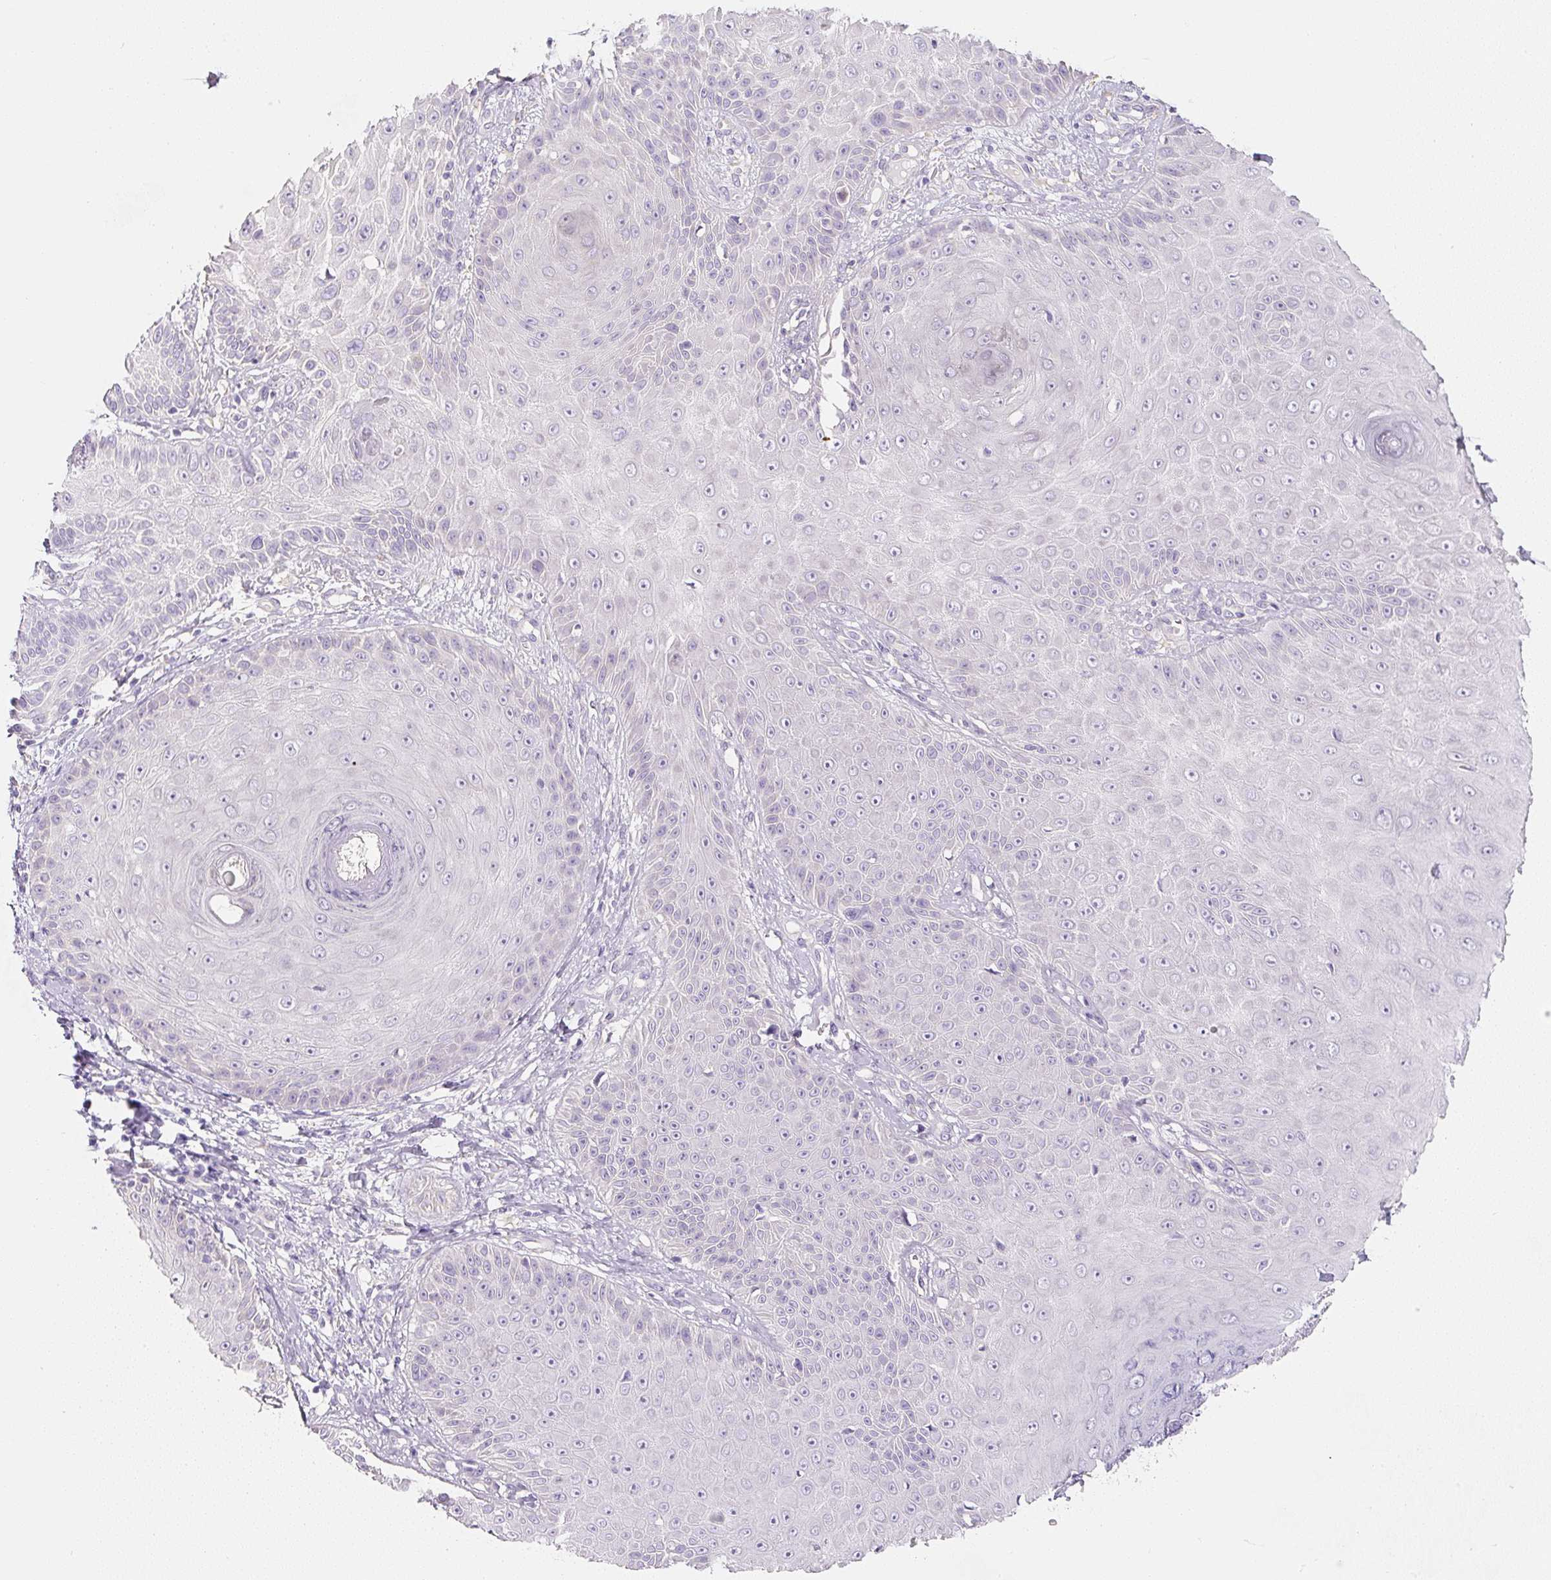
{"staining": {"intensity": "negative", "quantity": "none", "location": "none"}, "tissue": "skin cancer", "cell_type": "Tumor cells", "image_type": "cancer", "snomed": [{"axis": "morphology", "description": "Squamous cell carcinoma, NOS"}, {"axis": "topography", "description": "Skin"}], "caption": "This is an immunohistochemistry photomicrograph of human skin squamous cell carcinoma. There is no expression in tumor cells.", "gene": "PWWP3B", "patient": {"sex": "male", "age": 86}}